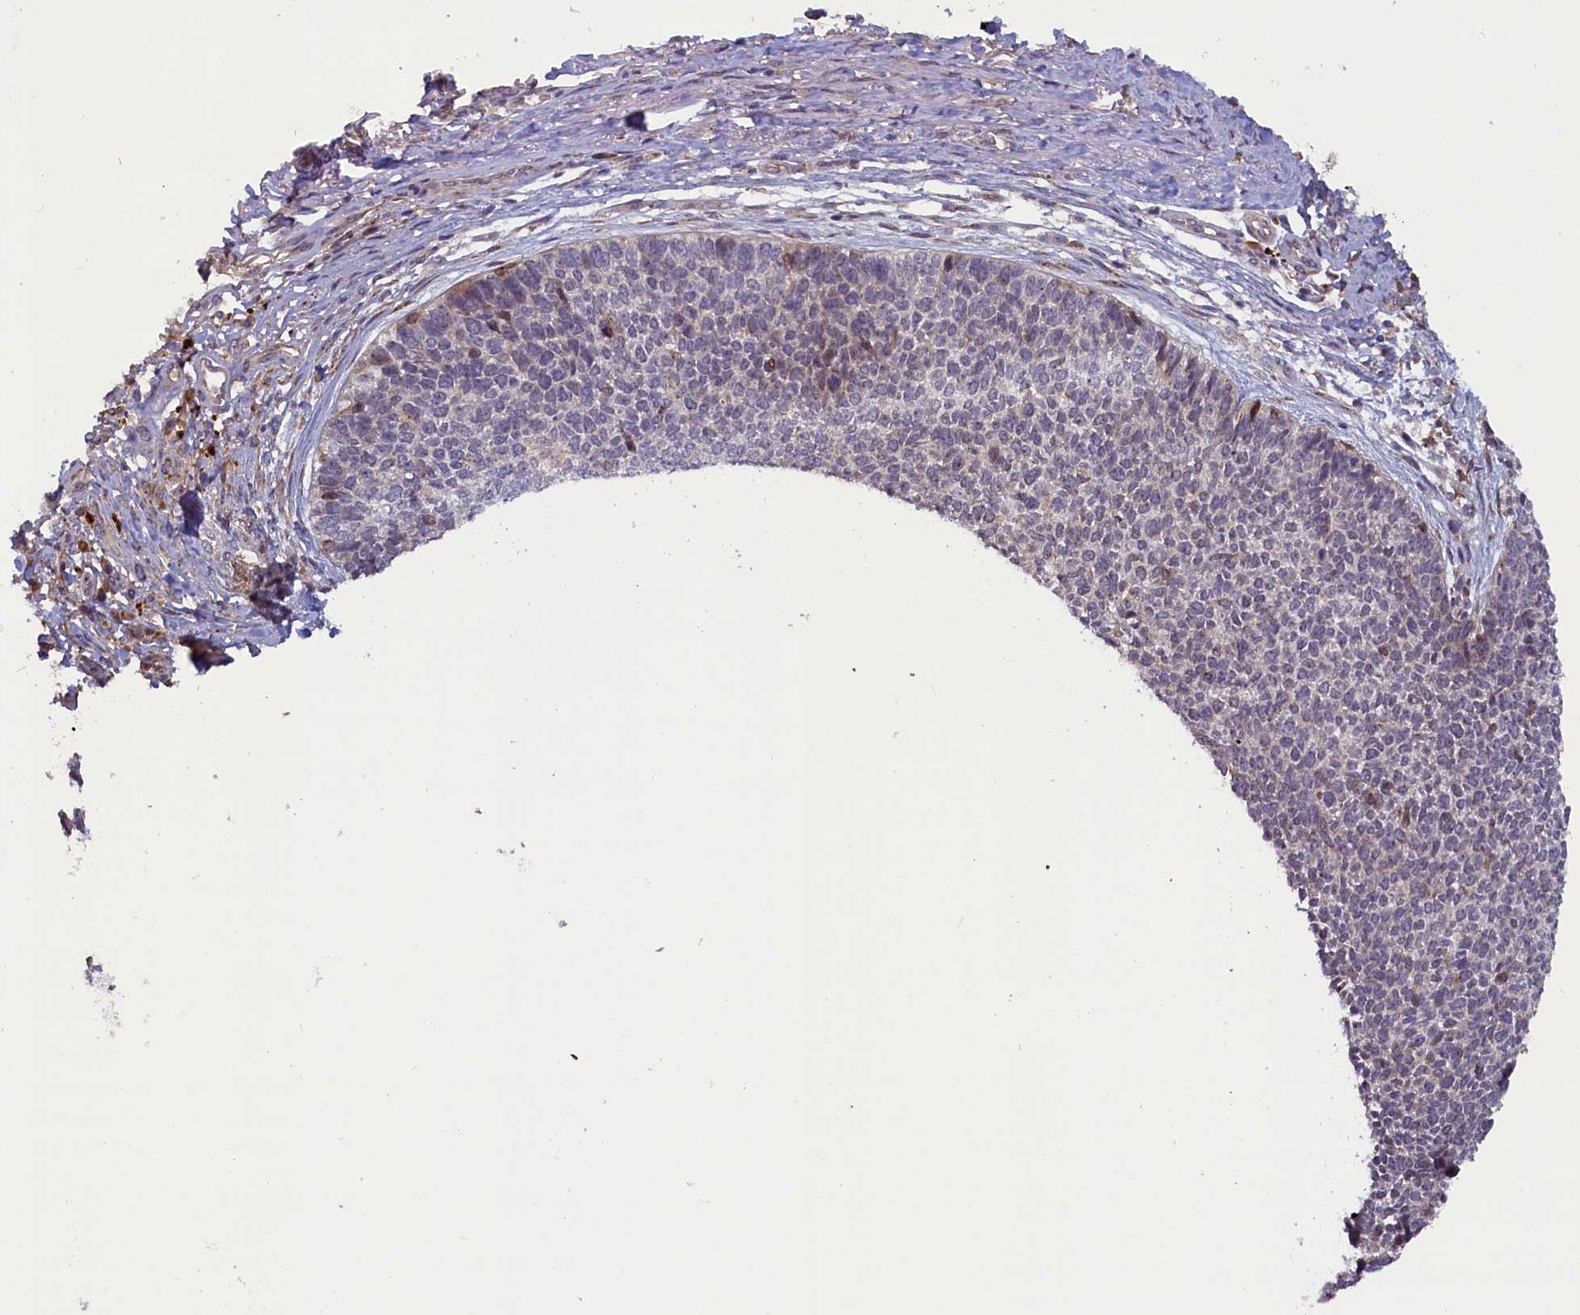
{"staining": {"intensity": "weak", "quantity": "<25%", "location": "cytoplasmic/membranous"}, "tissue": "skin cancer", "cell_type": "Tumor cells", "image_type": "cancer", "snomed": [{"axis": "morphology", "description": "Basal cell carcinoma"}, {"axis": "topography", "description": "Skin"}], "caption": "IHC of skin cancer (basal cell carcinoma) reveals no positivity in tumor cells.", "gene": "CCDC9B", "patient": {"sex": "female", "age": 84}}